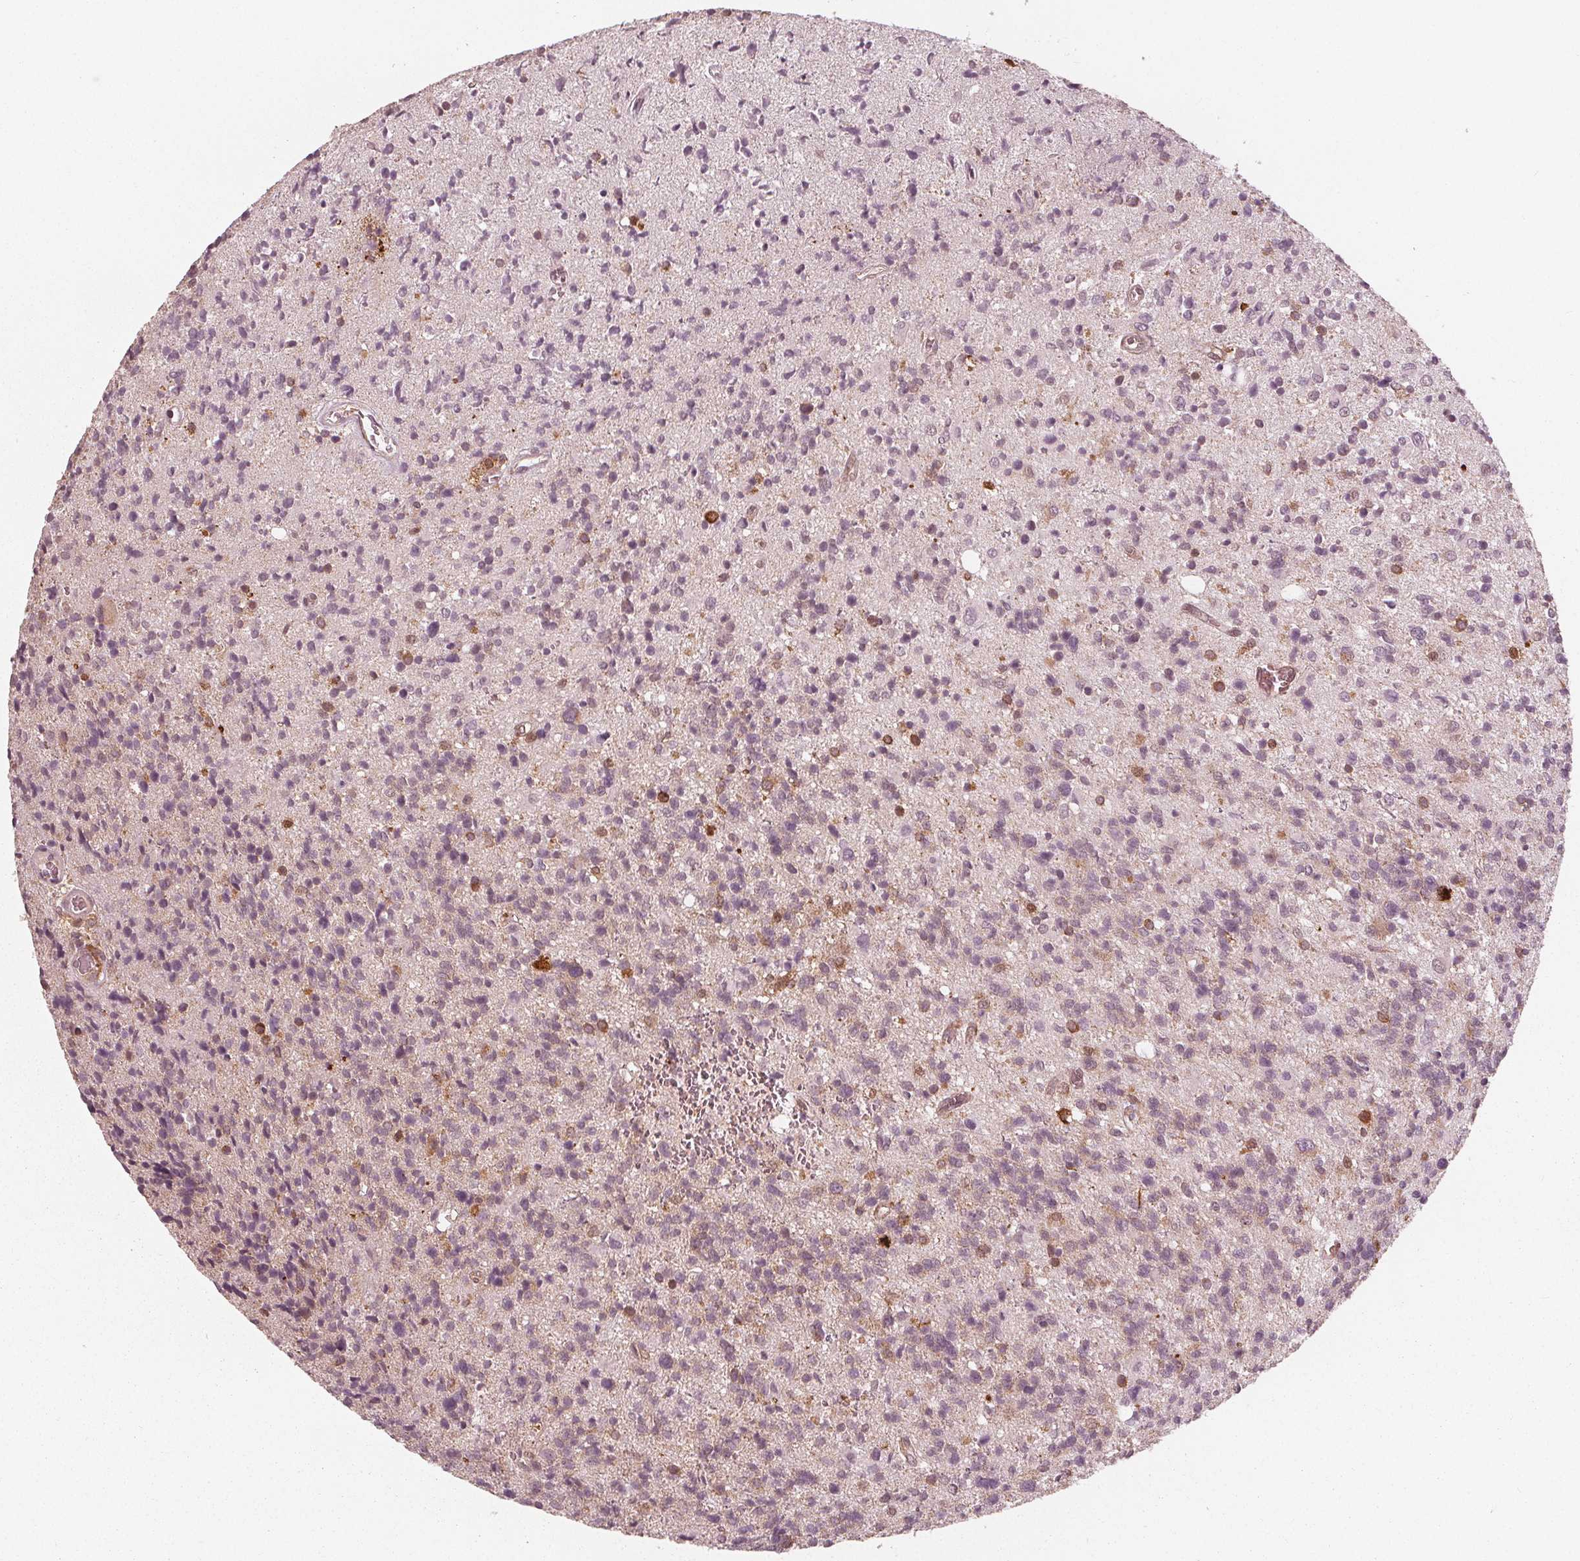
{"staining": {"intensity": "moderate", "quantity": "<25%", "location": "nuclear"}, "tissue": "glioma", "cell_type": "Tumor cells", "image_type": "cancer", "snomed": [{"axis": "morphology", "description": "Glioma, malignant, High grade"}, {"axis": "topography", "description": "Brain"}], "caption": "Moderate nuclear protein staining is seen in approximately <25% of tumor cells in glioma.", "gene": "SQSTM1", "patient": {"sex": "male", "age": 29}}